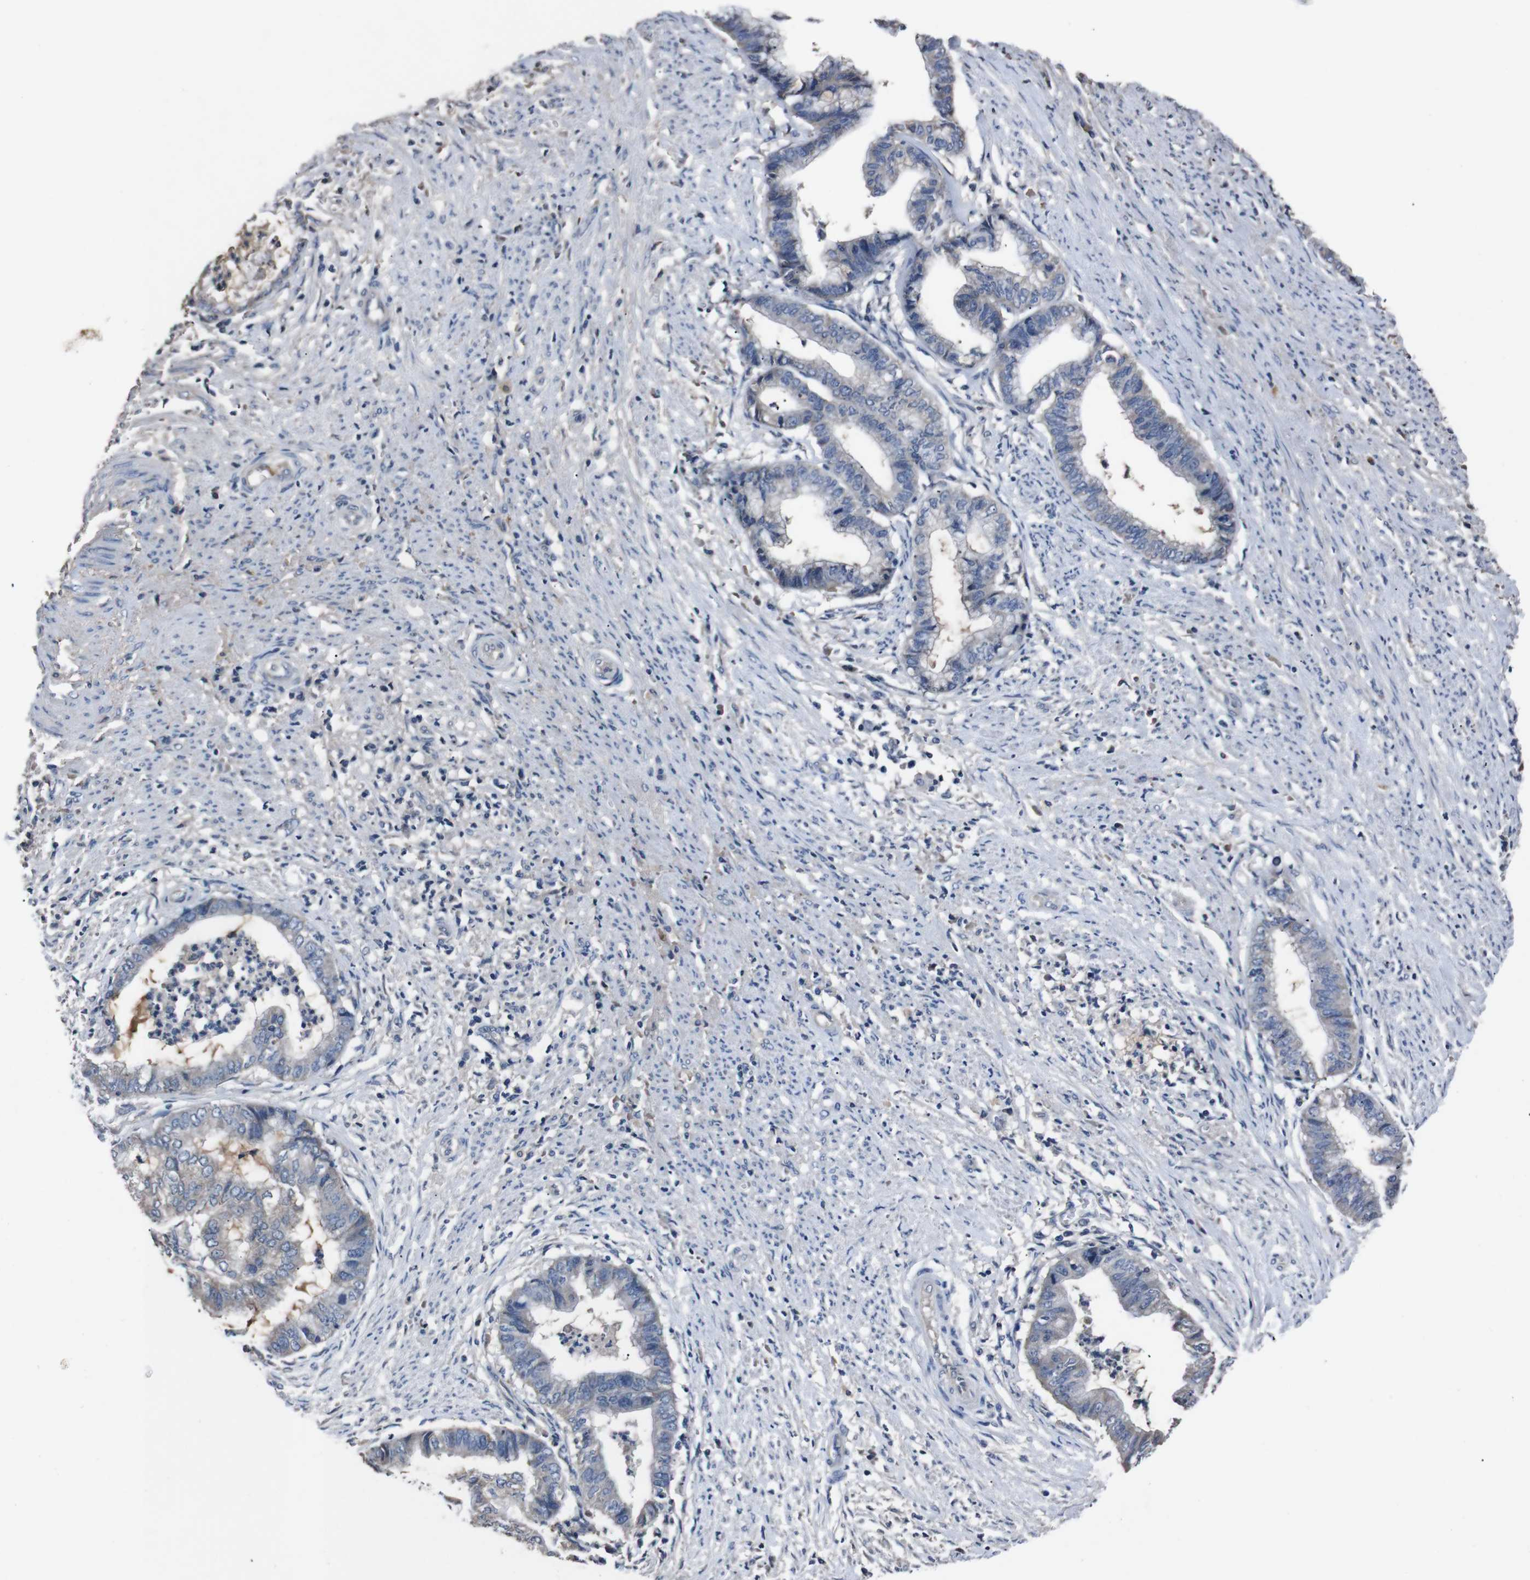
{"staining": {"intensity": "weak", "quantity": "<25%", "location": "cytoplasmic/membranous"}, "tissue": "endometrial cancer", "cell_type": "Tumor cells", "image_type": "cancer", "snomed": [{"axis": "morphology", "description": "Necrosis, NOS"}, {"axis": "morphology", "description": "Adenocarcinoma, NOS"}, {"axis": "topography", "description": "Endometrium"}], "caption": "DAB (3,3'-diaminobenzidine) immunohistochemical staining of human endometrial cancer (adenocarcinoma) demonstrates no significant expression in tumor cells. (DAB (3,3'-diaminobenzidine) IHC, high magnification).", "gene": "LEP", "patient": {"sex": "female", "age": 79}}